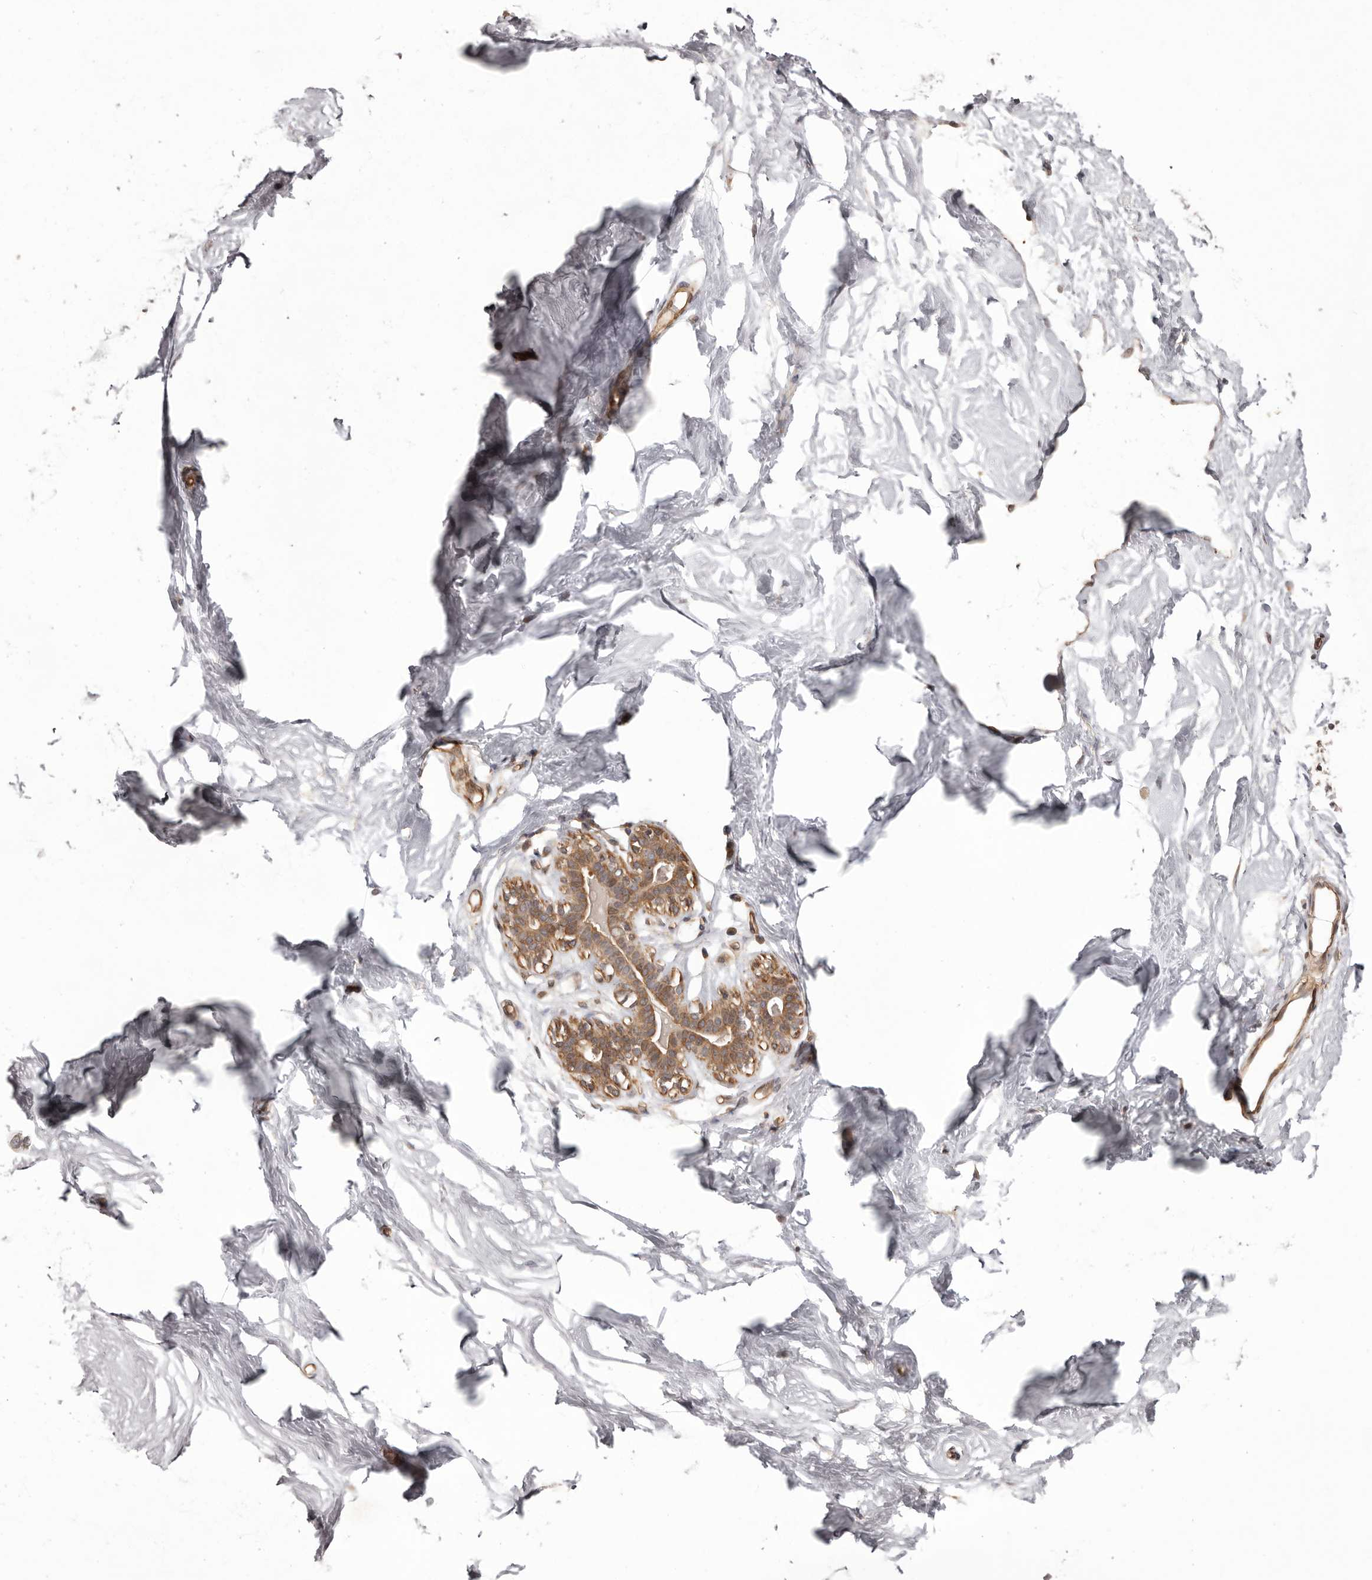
{"staining": {"intensity": "weak", "quantity": ">75%", "location": "cytoplasmic/membranous"}, "tissue": "breast", "cell_type": "Adipocytes", "image_type": "normal", "snomed": [{"axis": "morphology", "description": "Normal tissue, NOS"}, {"axis": "topography", "description": "Breast"}], "caption": "Weak cytoplasmic/membranous protein expression is present in about >75% of adipocytes in breast. (brown staining indicates protein expression, while blue staining denotes nuclei).", "gene": "NFKBIA", "patient": {"sex": "female", "age": 26}}